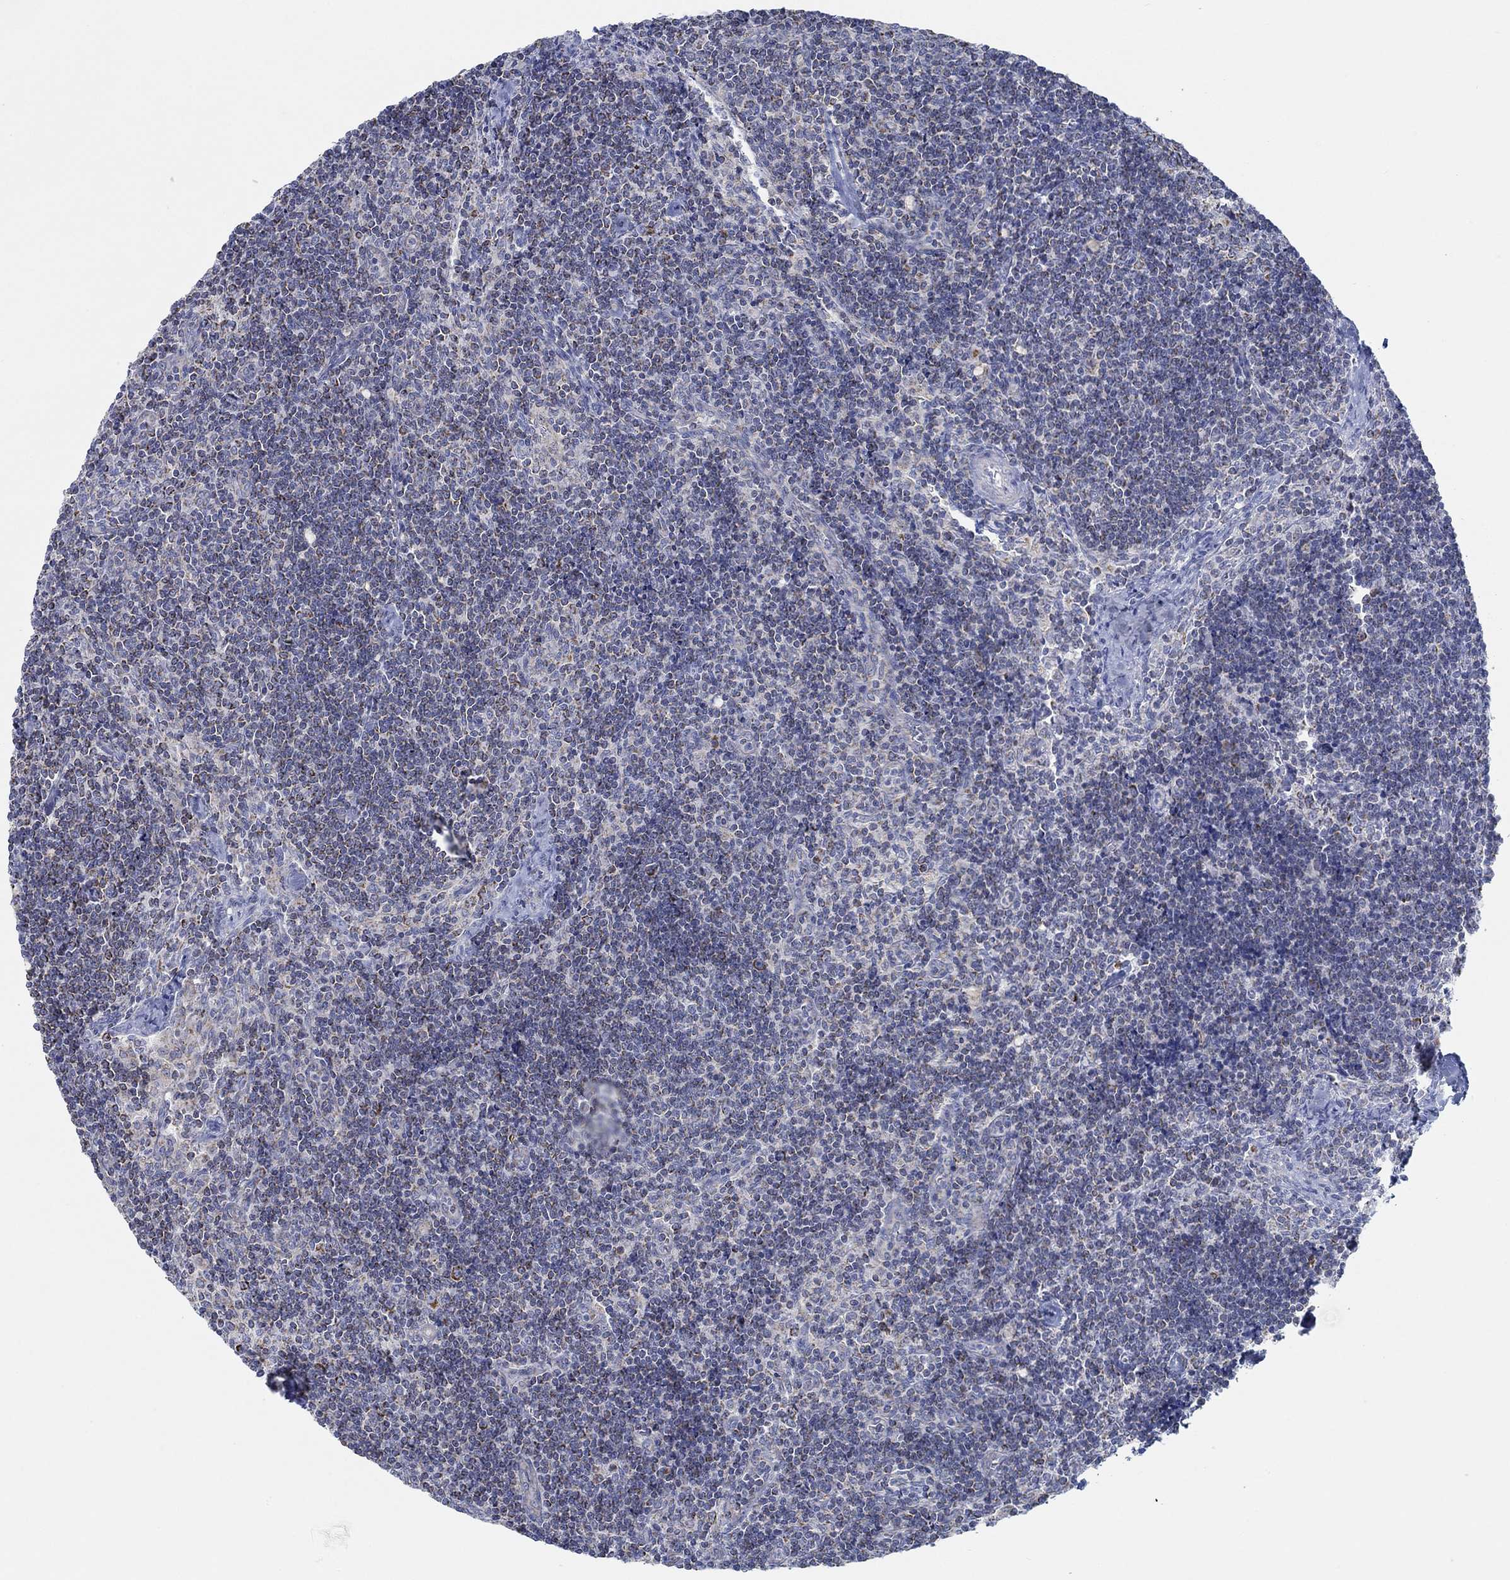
{"staining": {"intensity": "strong", "quantity": "<25%", "location": "cytoplasmic/membranous"}, "tissue": "lymph node", "cell_type": "Non-germinal center cells", "image_type": "normal", "snomed": [{"axis": "morphology", "description": "Normal tissue, NOS"}, {"axis": "topography", "description": "Lymph node"}], "caption": "Non-germinal center cells display strong cytoplasmic/membranous staining in about <25% of cells in normal lymph node.", "gene": "GLOD5", "patient": {"sex": "female", "age": 51}}